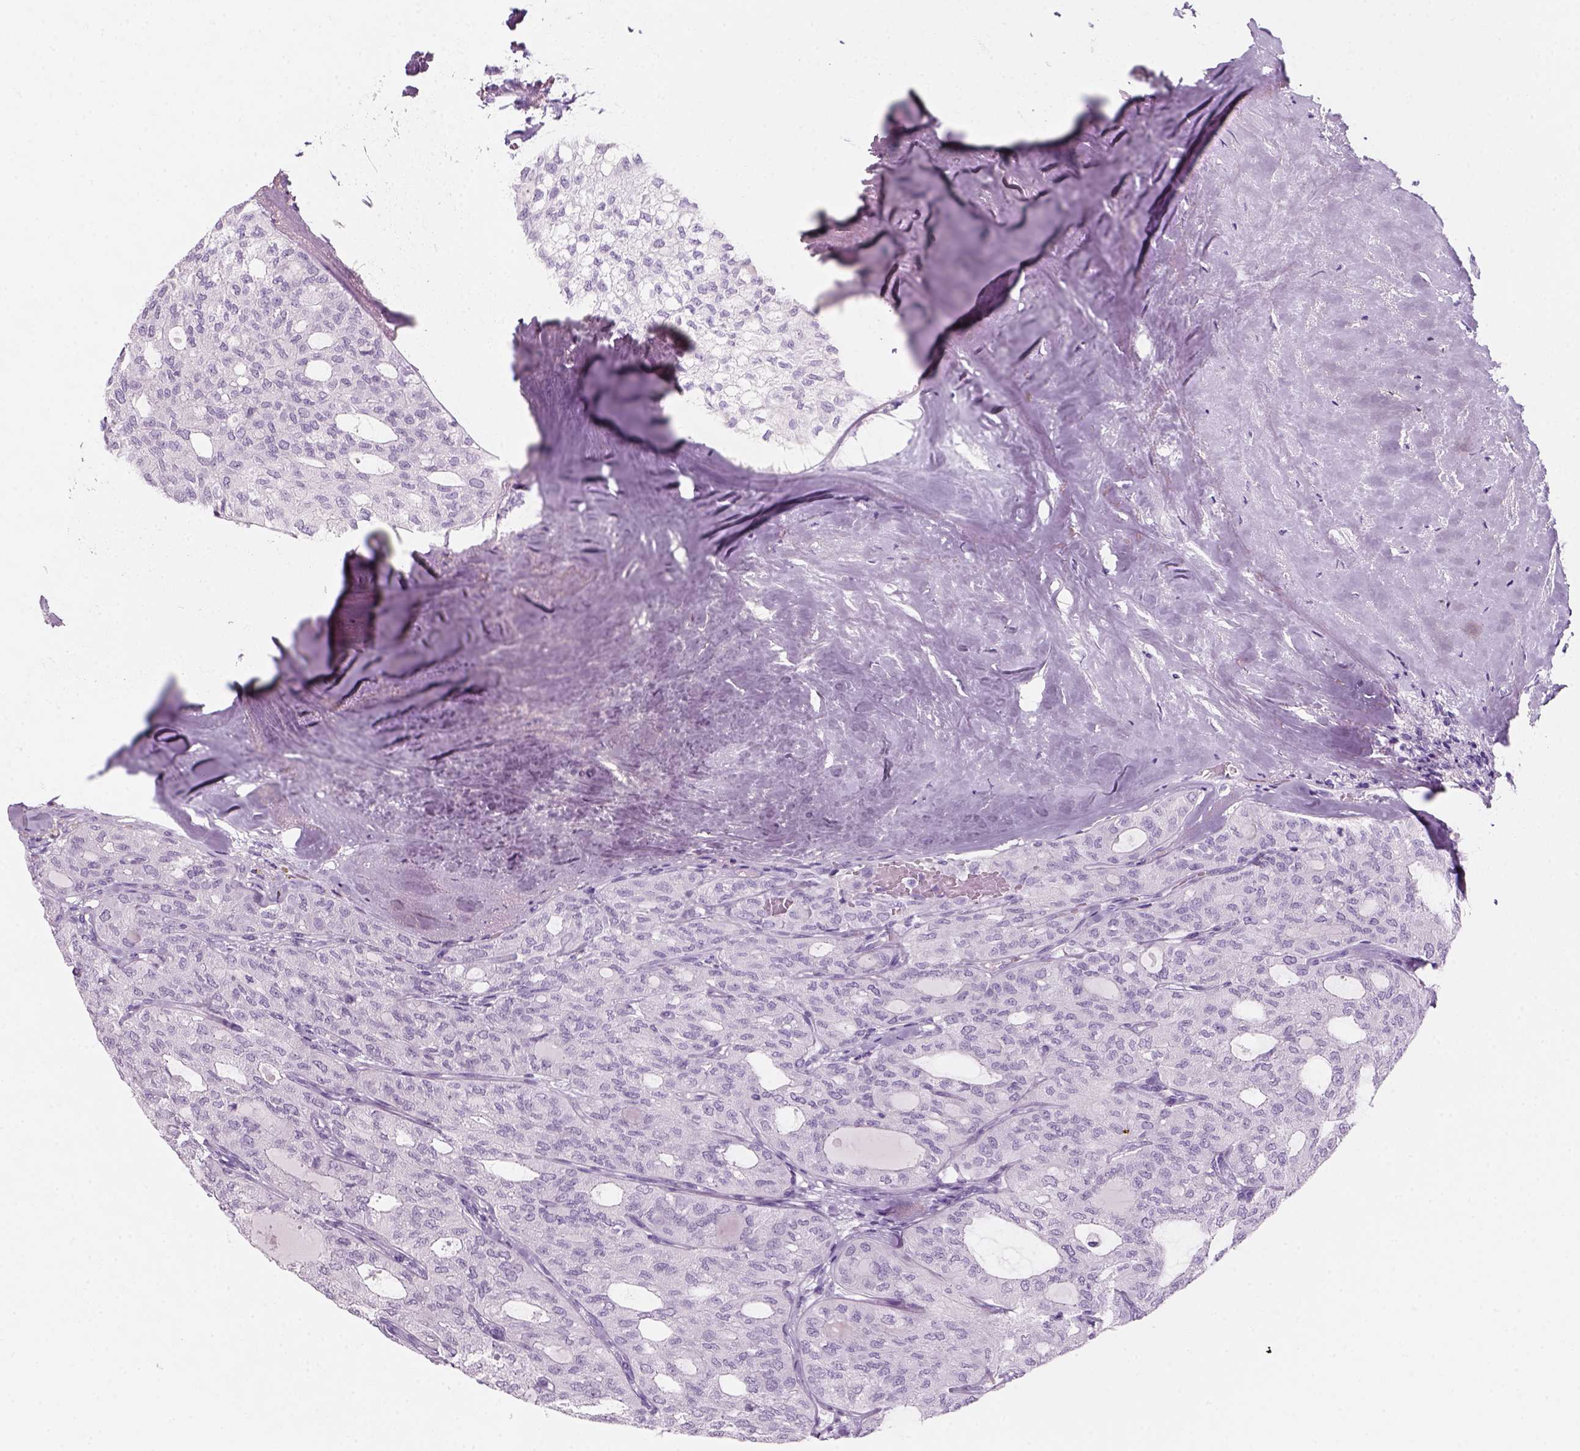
{"staining": {"intensity": "negative", "quantity": "none", "location": "none"}, "tissue": "thyroid cancer", "cell_type": "Tumor cells", "image_type": "cancer", "snomed": [{"axis": "morphology", "description": "Follicular adenoma carcinoma, NOS"}, {"axis": "topography", "description": "Thyroid gland"}], "caption": "An immunohistochemistry (IHC) photomicrograph of follicular adenoma carcinoma (thyroid) is shown. There is no staining in tumor cells of follicular adenoma carcinoma (thyroid). (Brightfield microscopy of DAB immunohistochemistry at high magnification).", "gene": "KRTAP11-1", "patient": {"sex": "male", "age": 75}}